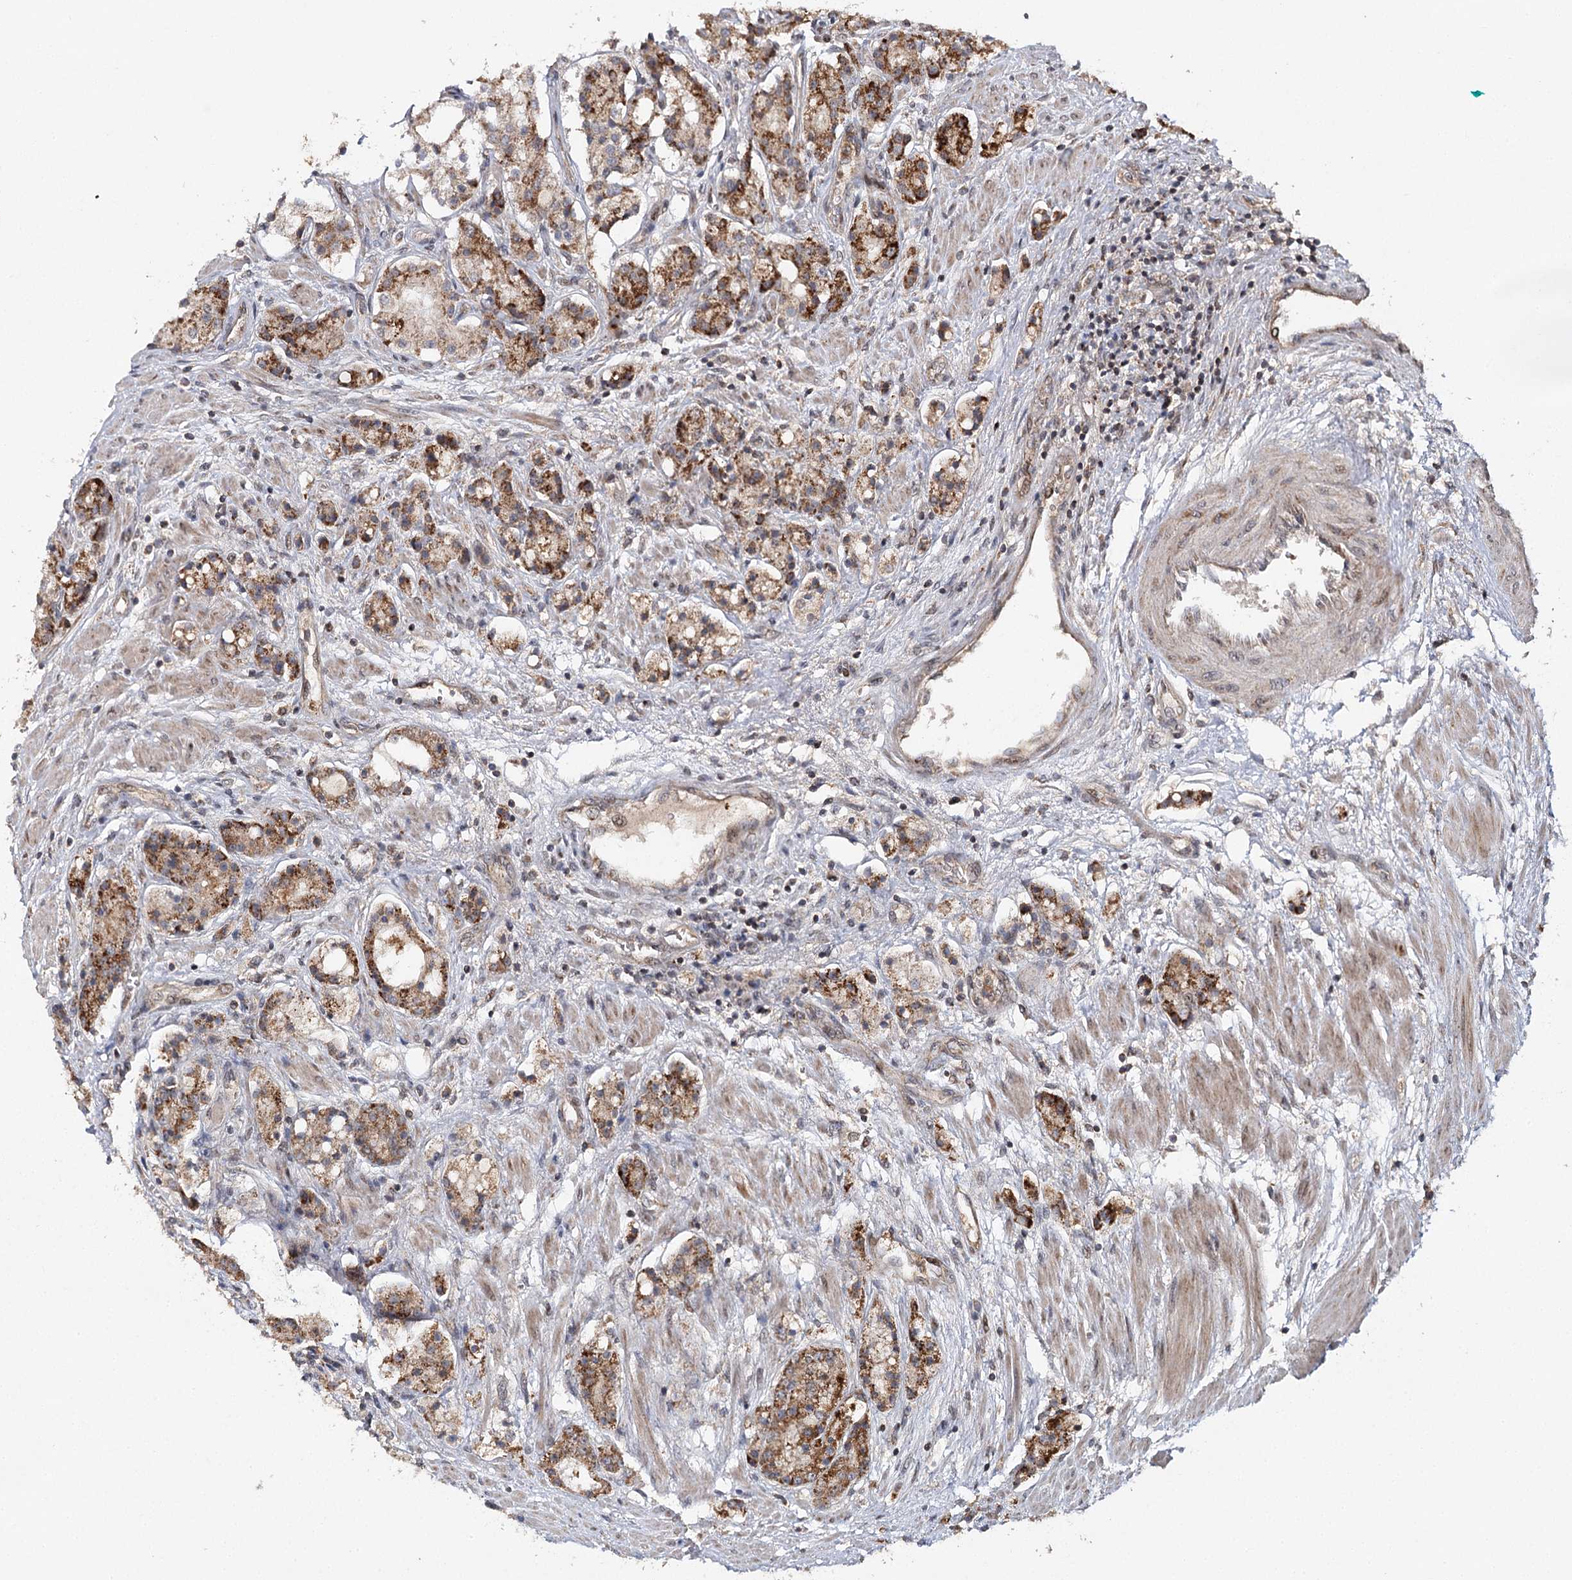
{"staining": {"intensity": "moderate", "quantity": ">75%", "location": "cytoplasmic/membranous"}, "tissue": "prostate cancer", "cell_type": "Tumor cells", "image_type": "cancer", "snomed": [{"axis": "morphology", "description": "Adenocarcinoma, High grade"}, {"axis": "topography", "description": "Prostate"}], "caption": "A histopathology image showing moderate cytoplasmic/membranous positivity in about >75% of tumor cells in prostate cancer, as visualized by brown immunohistochemical staining.", "gene": "ZNRF3", "patient": {"sex": "male", "age": 60}}